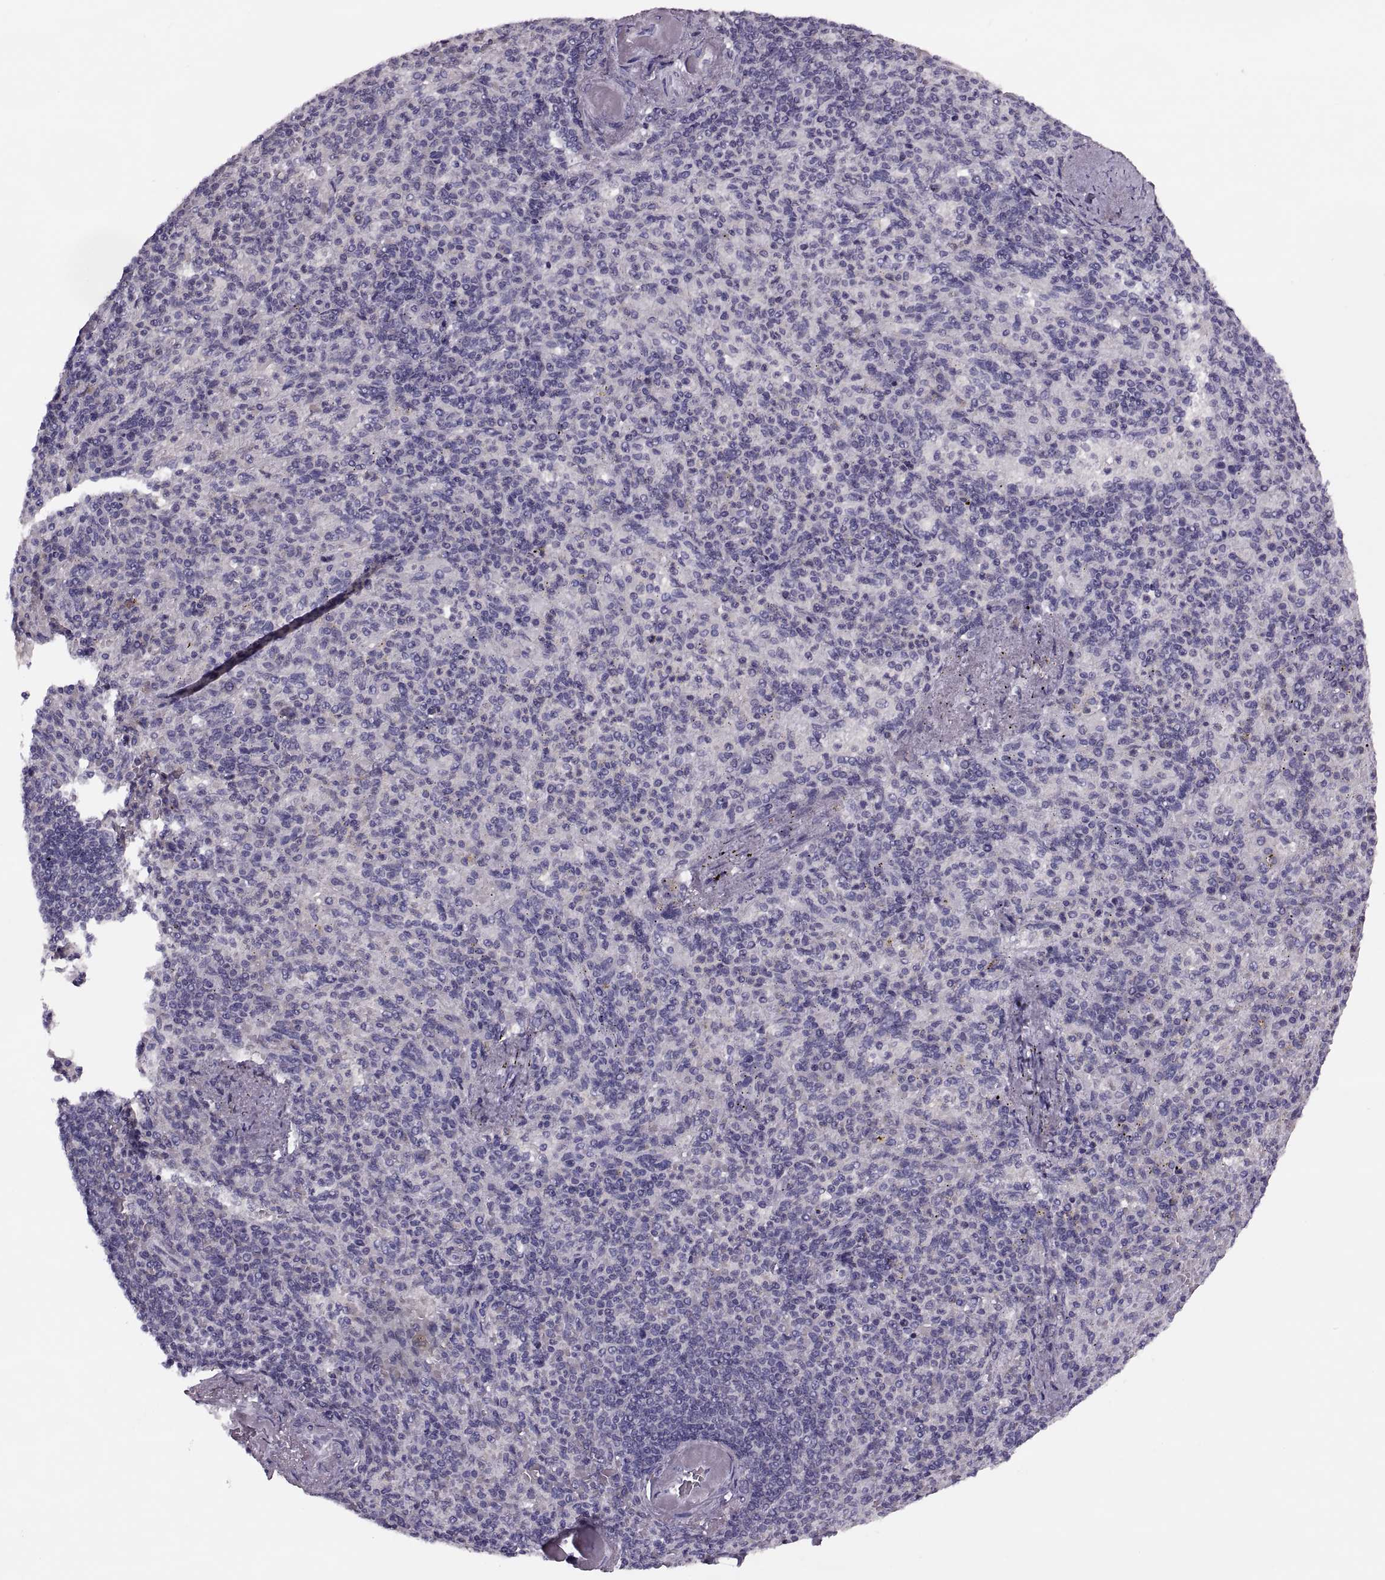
{"staining": {"intensity": "negative", "quantity": "none", "location": "none"}, "tissue": "spleen", "cell_type": "Cells in red pulp", "image_type": "normal", "snomed": [{"axis": "morphology", "description": "Normal tissue, NOS"}, {"axis": "topography", "description": "Spleen"}], "caption": "There is no significant expression in cells in red pulp of spleen. The staining is performed using DAB brown chromogen with nuclei counter-stained in using hematoxylin.", "gene": "PRSS54", "patient": {"sex": "female", "age": 74}}